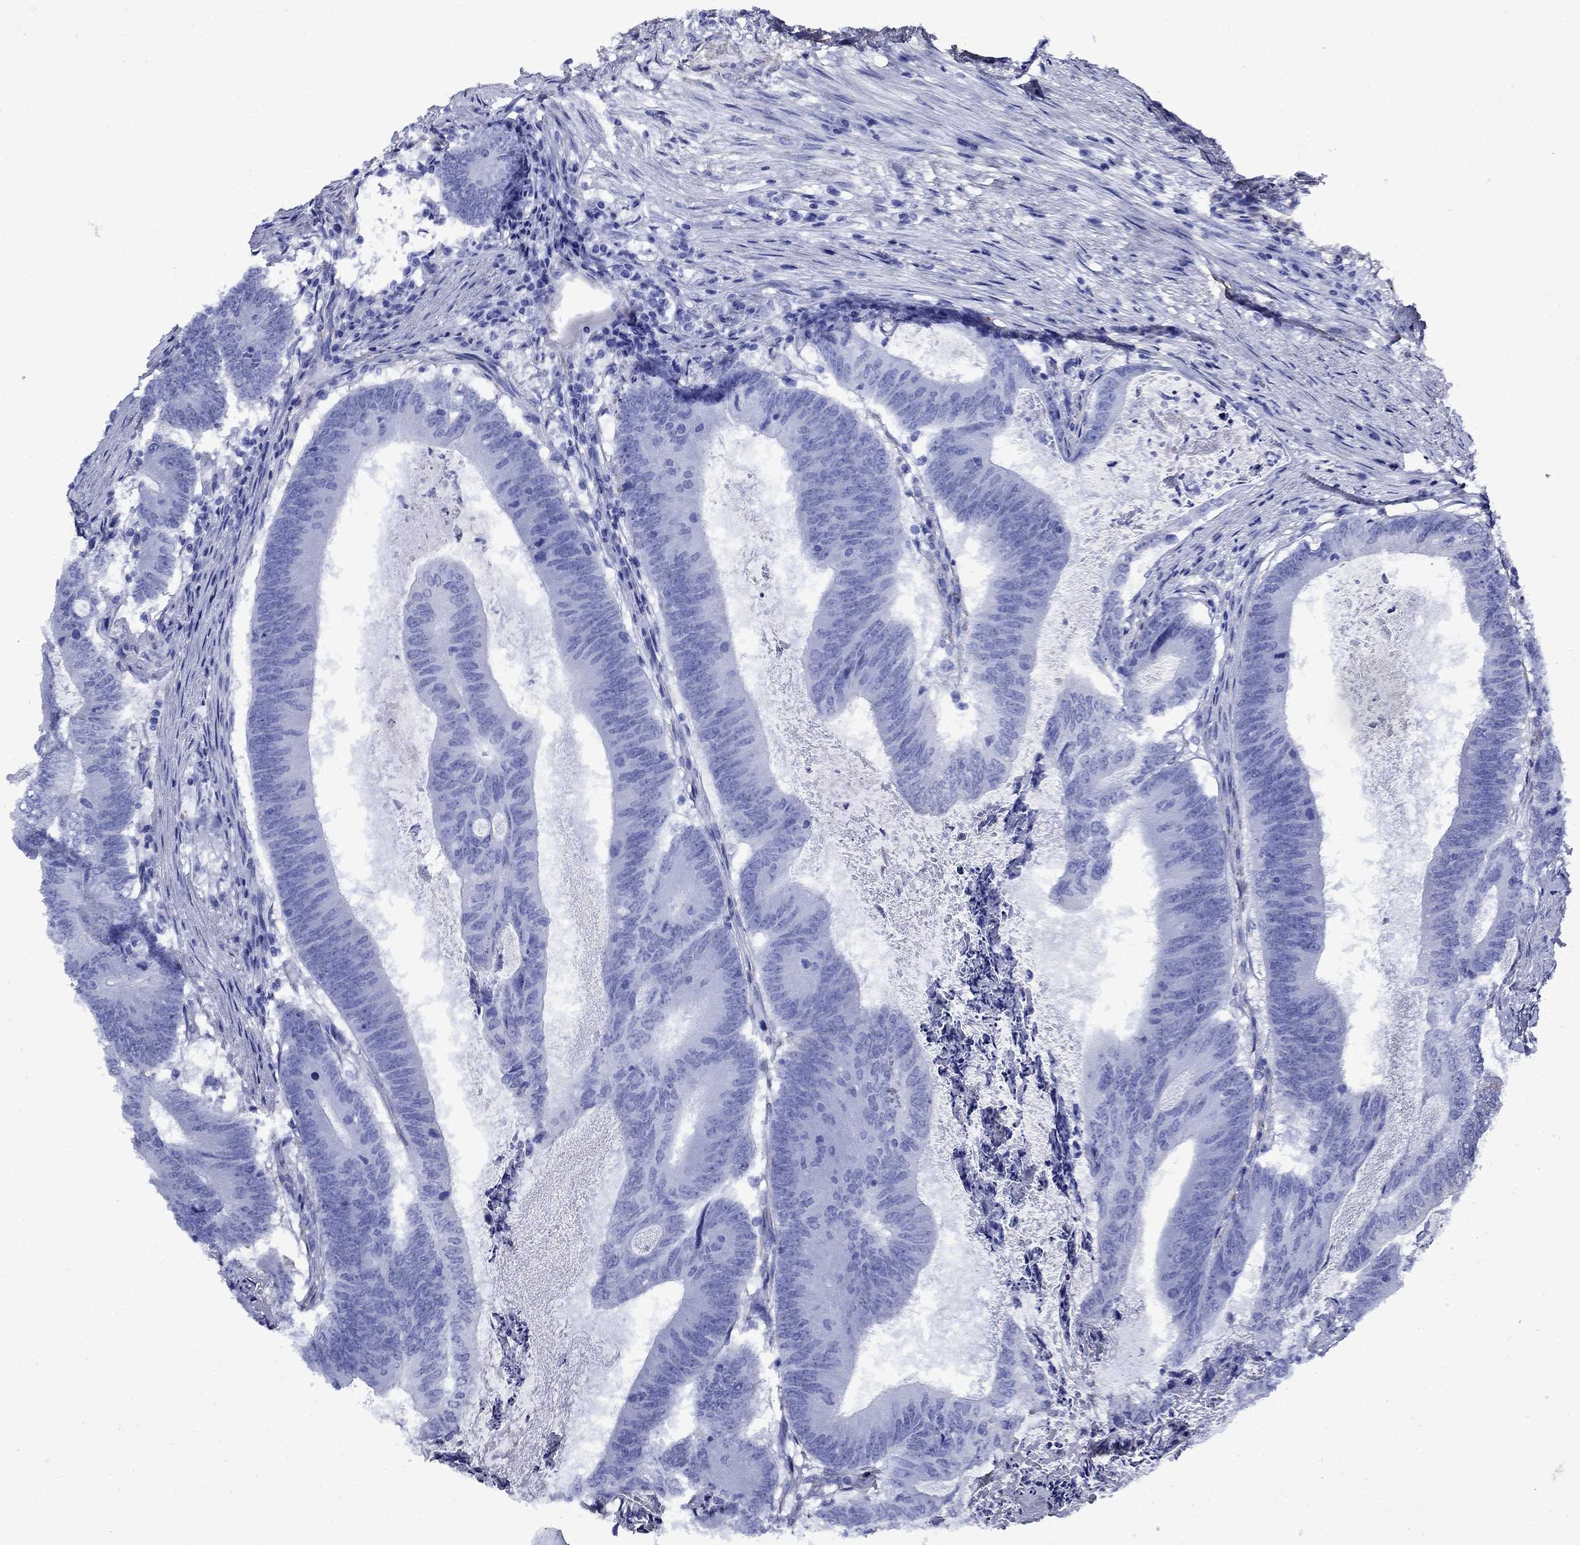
{"staining": {"intensity": "negative", "quantity": "none", "location": "none"}, "tissue": "colorectal cancer", "cell_type": "Tumor cells", "image_type": "cancer", "snomed": [{"axis": "morphology", "description": "Adenocarcinoma, NOS"}, {"axis": "topography", "description": "Colon"}], "caption": "The IHC image has no significant positivity in tumor cells of colorectal adenocarcinoma tissue. The staining was performed using DAB to visualize the protein expression in brown, while the nuclei were stained in blue with hematoxylin (Magnification: 20x).", "gene": "VTN", "patient": {"sex": "female", "age": 70}}